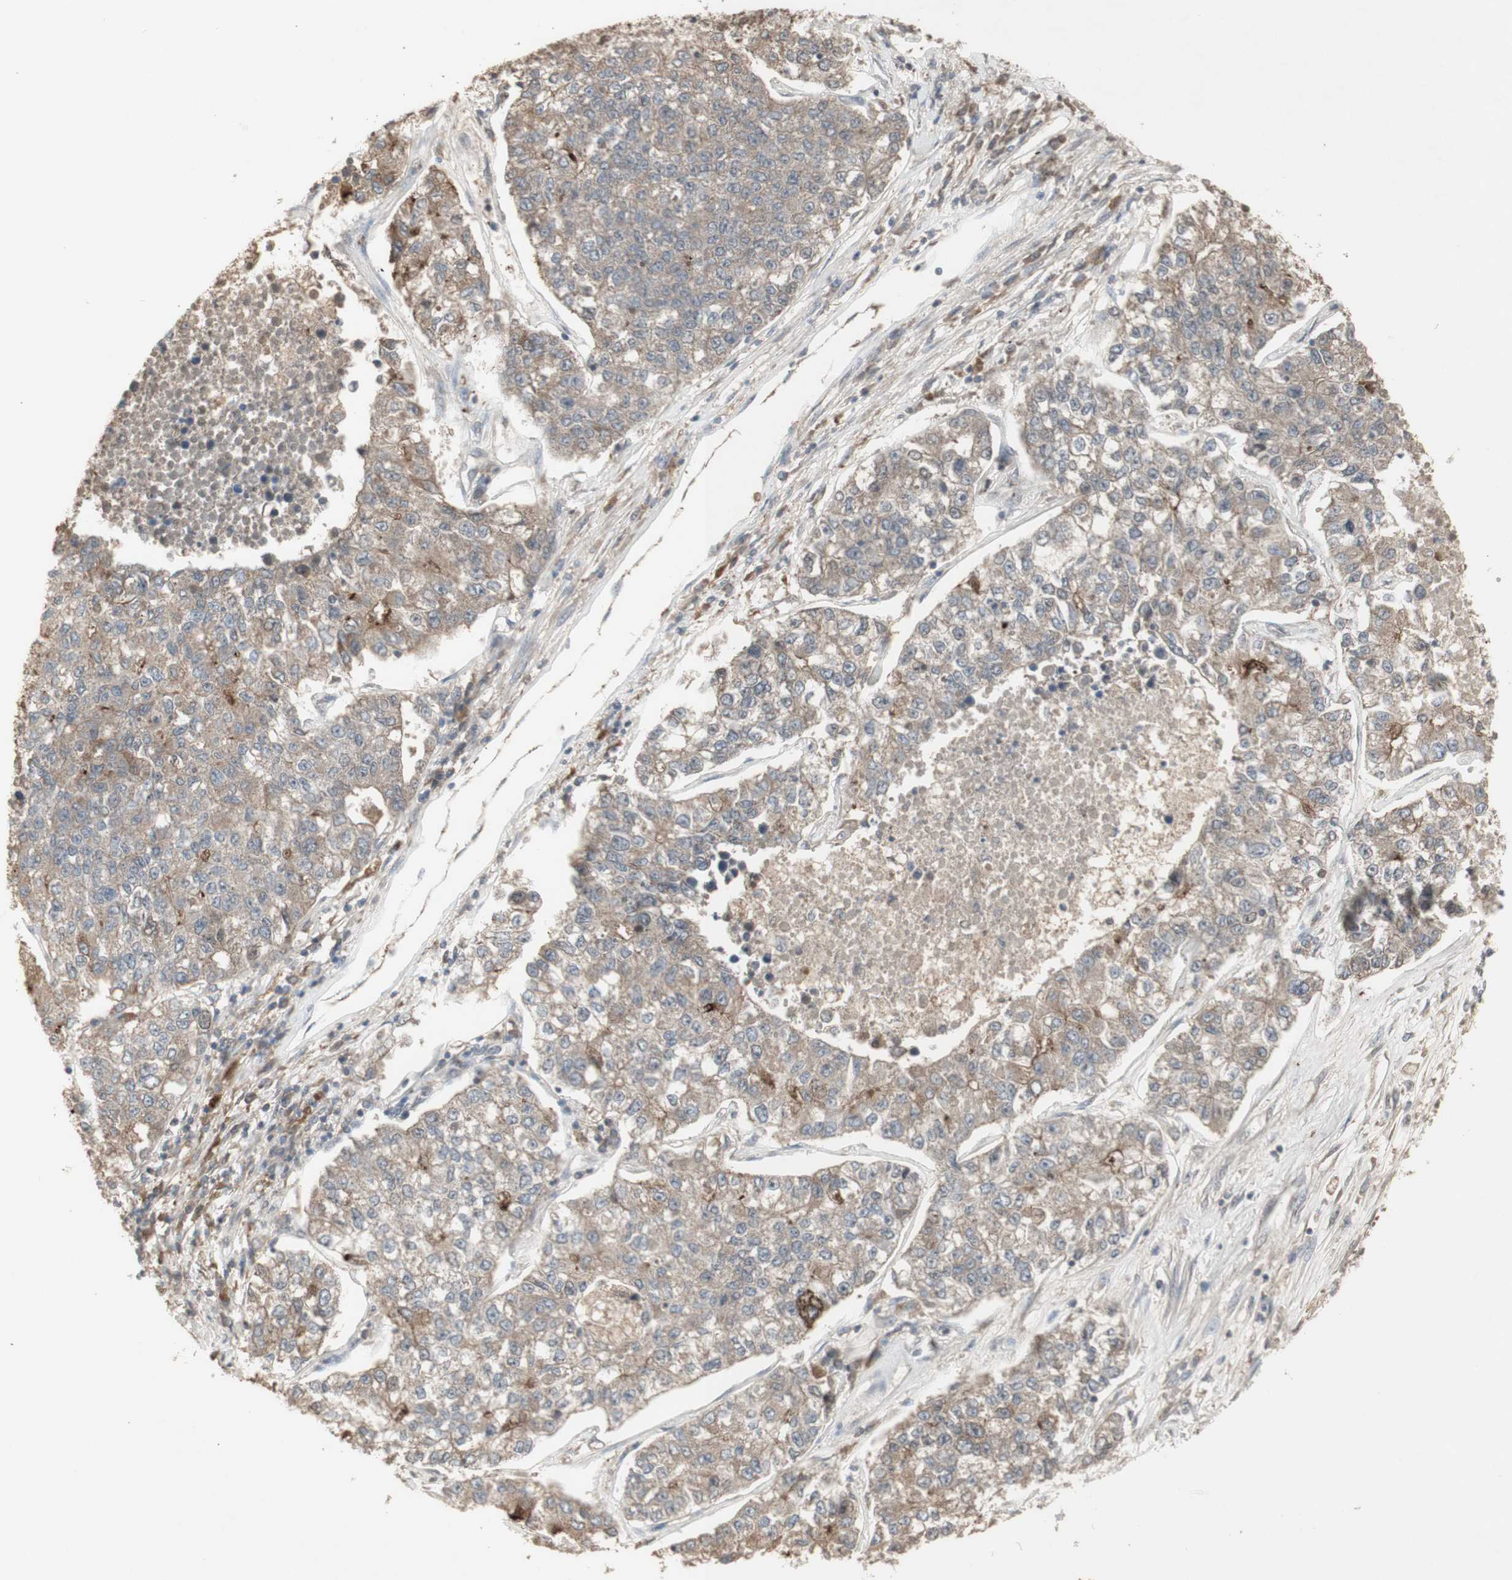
{"staining": {"intensity": "weak", "quantity": ">75%", "location": "cytoplasmic/membranous"}, "tissue": "lung cancer", "cell_type": "Tumor cells", "image_type": "cancer", "snomed": [{"axis": "morphology", "description": "Adenocarcinoma, NOS"}, {"axis": "topography", "description": "Lung"}], "caption": "Lung cancer (adenocarcinoma) stained with a protein marker reveals weak staining in tumor cells.", "gene": "ALOX12", "patient": {"sex": "male", "age": 49}}